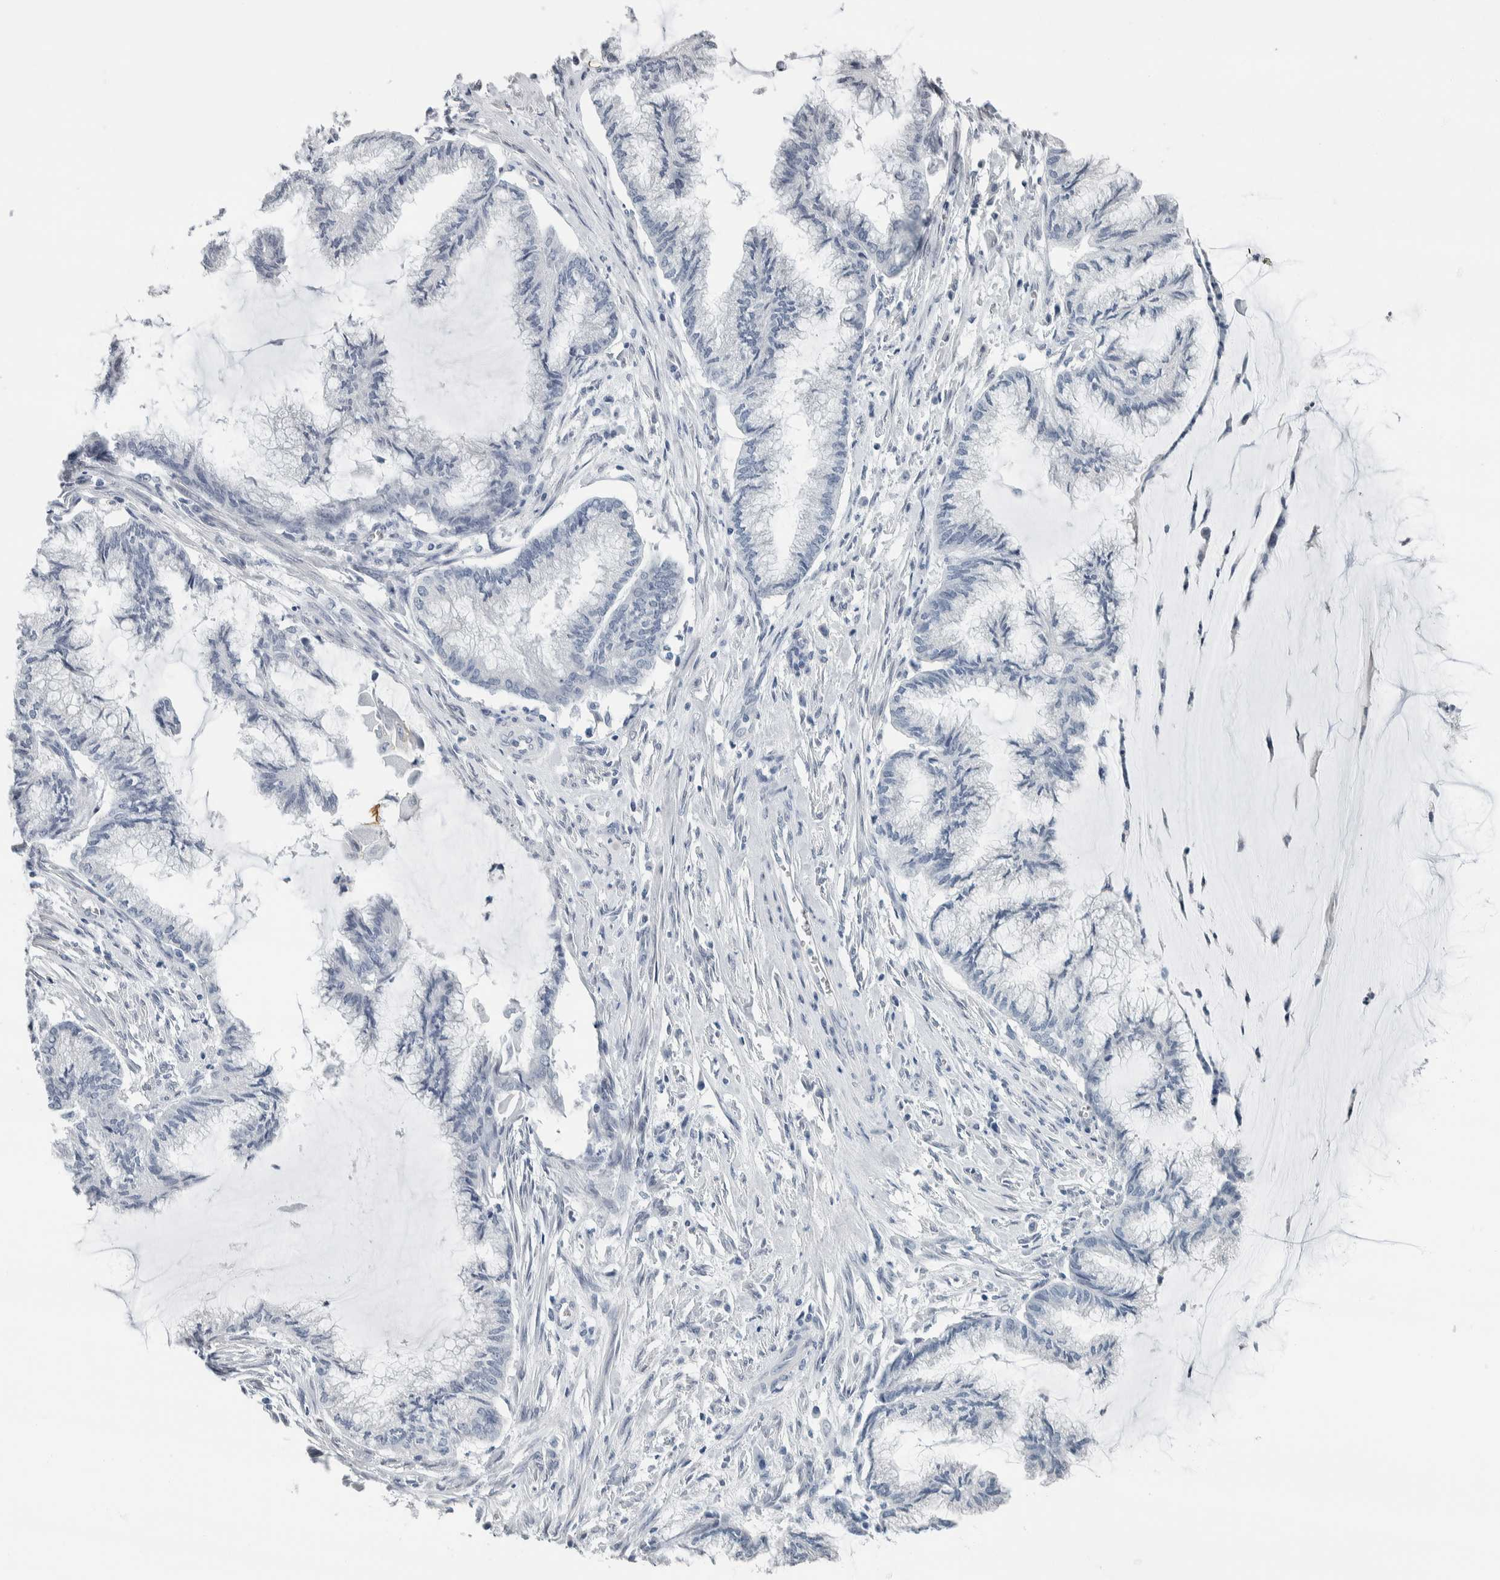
{"staining": {"intensity": "negative", "quantity": "none", "location": "none"}, "tissue": "endometrial cancer", "cell_type": "Tumor cells", "image_type": "cancer", "snomed": [{"axis": "morphology", "description": "Adenocarcinoma, NOS"}, {"axis": "topography", "description": "Endometrium"}], "caption": "Immunohistochemistry histopathology image of human endometrial cancer (adenocarcinoma) stained for a protein (brown), which demonstrates no positivity in tumor cells. Brightfield microscopy of immunohistochemistry (IHC) stained with DAB (3,3'-diaminobenzidine) (brown) and hematoxylin (blue), captured at high magnification.", "gene": "NEFM", "patient": {"sex": "female", "age": 86}}